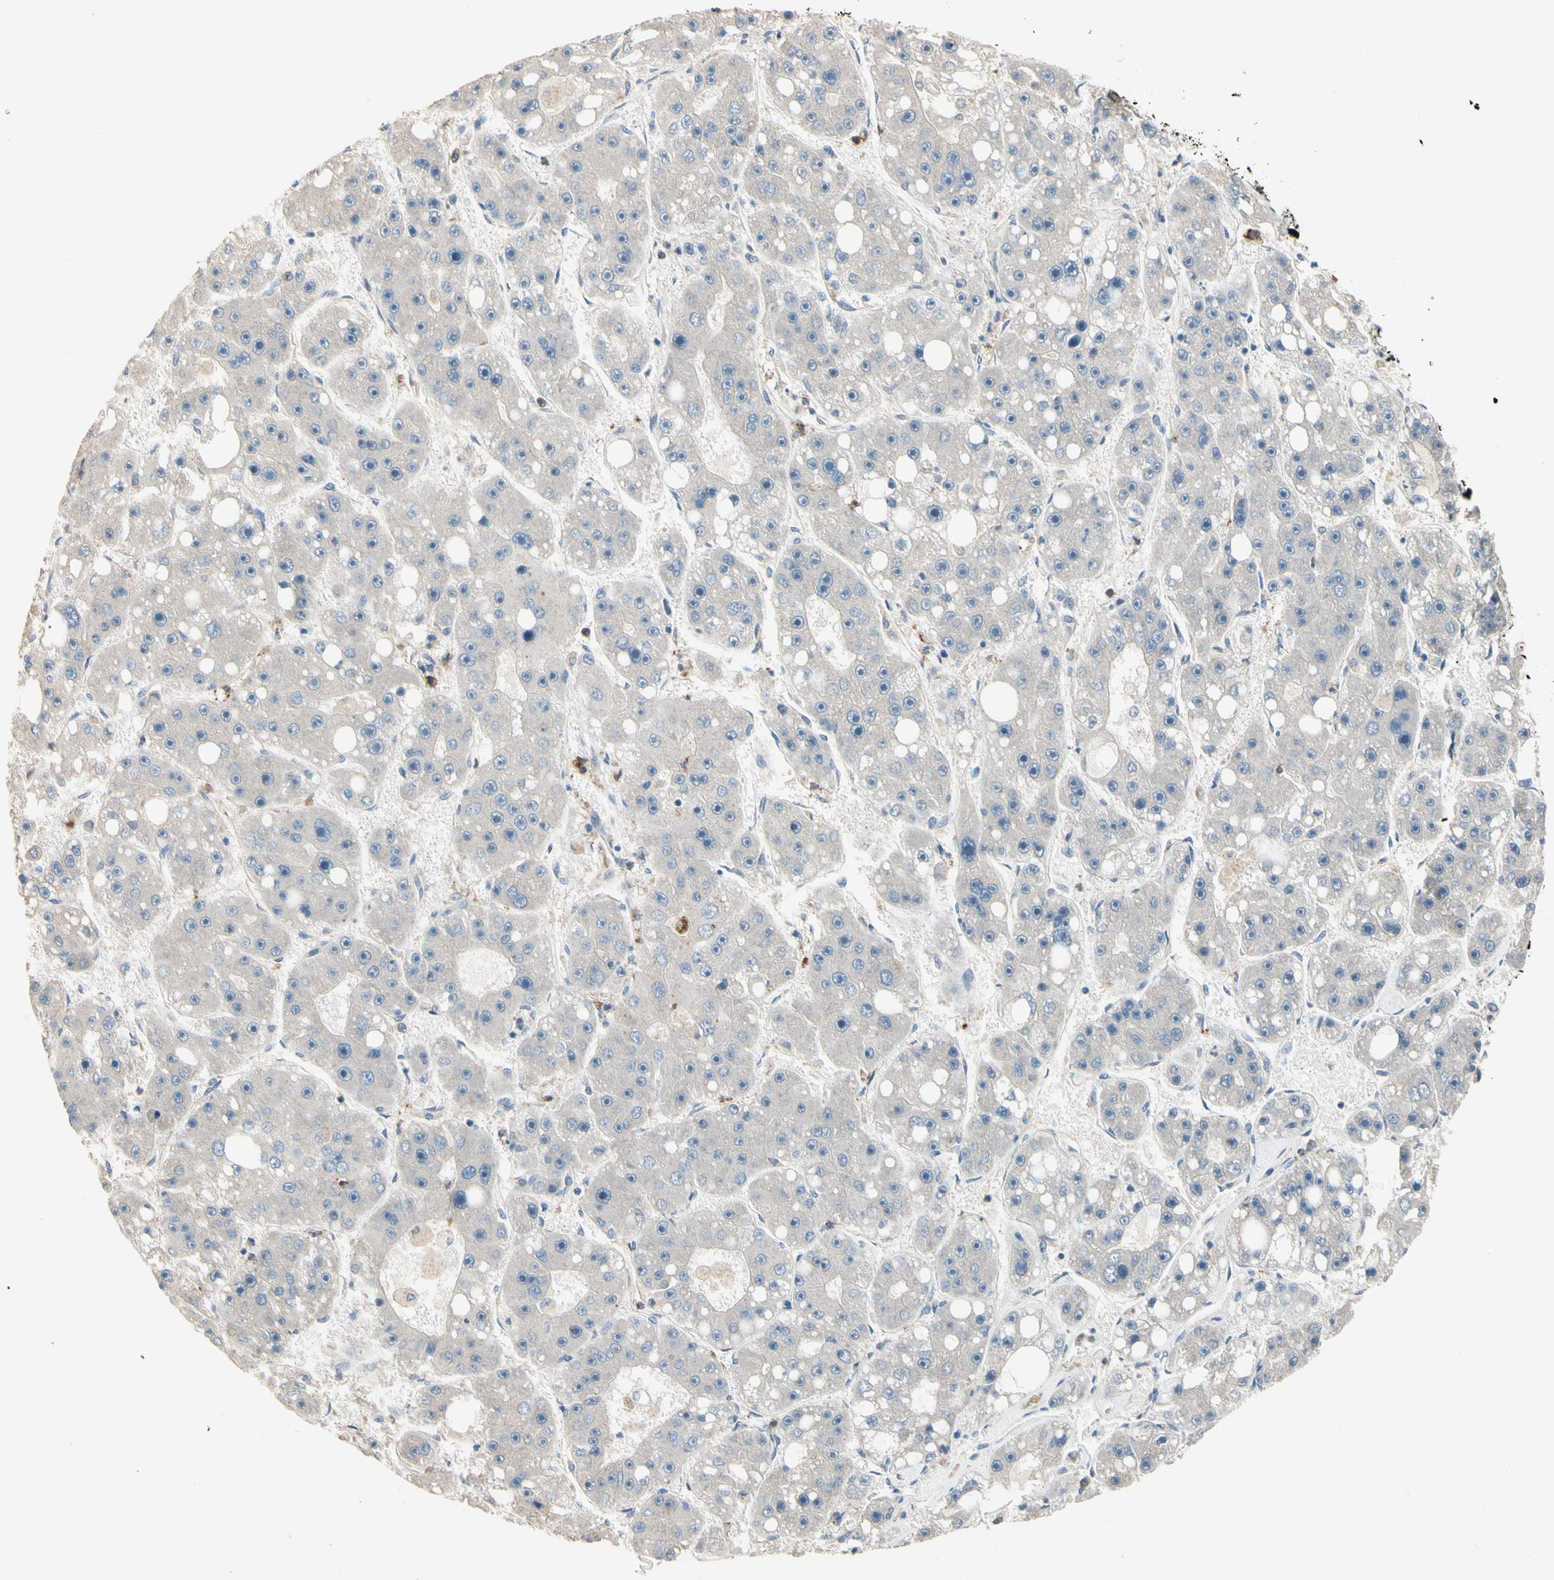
{"staining": {"intensity": "negative", "quantity": "none", "location": "none"}, "tissue": "liver cancer", "cell_type": "Tumor cells", "image_type": "cancer", "snomed": [{"axis": "morphology", "description": "Carcinoma, Hepatocellular, NOS"}, {"axis": "topography", "description": "Liver"}], "caption": "This is a photomicrograph of IHC staining of liver hepatocellular carcinoma, which shows no positivity in tumor cells.", "gene": "SIGLEC5", "patient": {"sex": "female", "age": 61}}